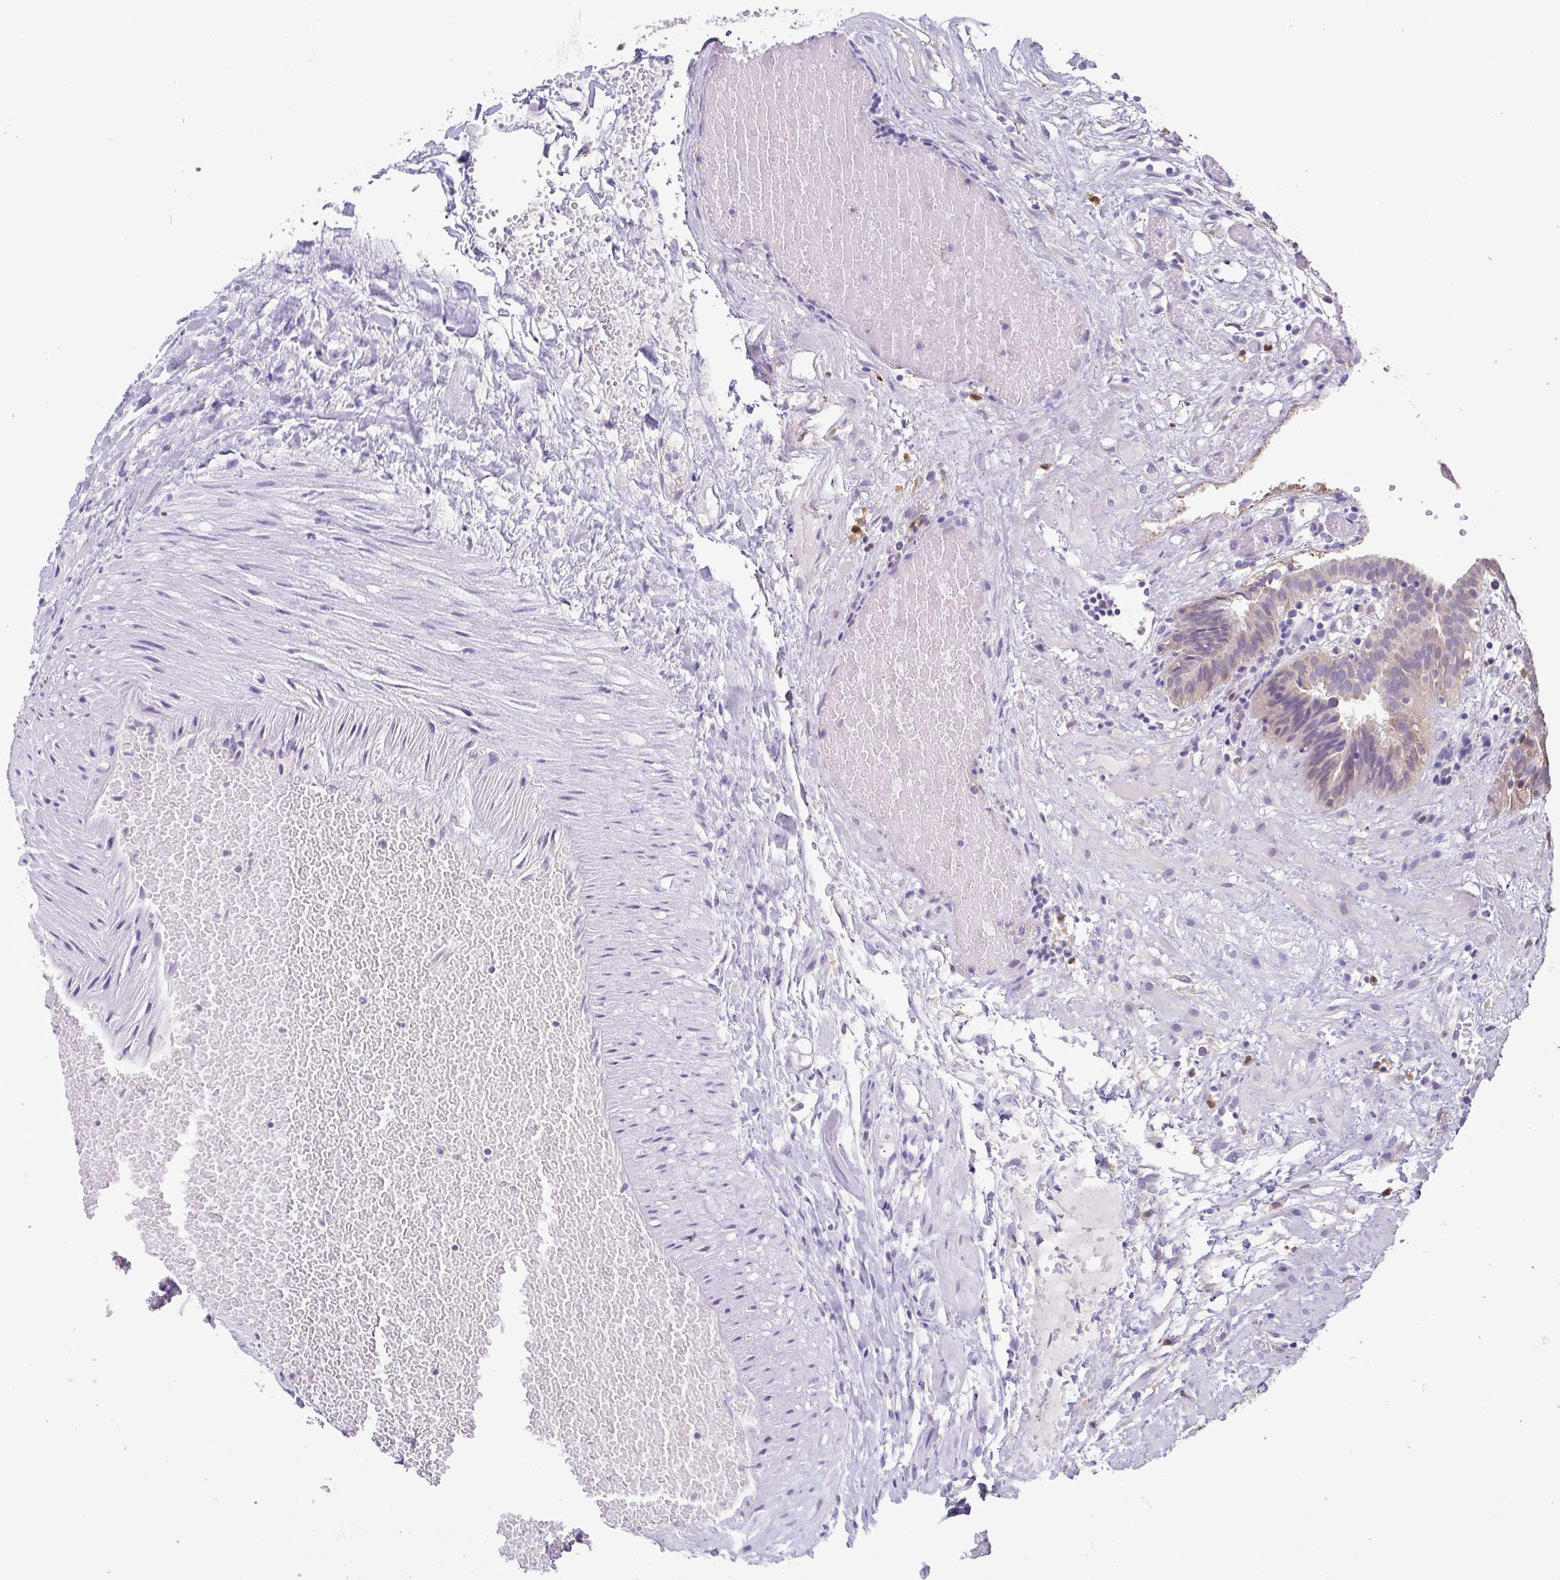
{"staining": {"intensity": "weak", "quantity": "25%-75%", "location": "cytoplasmic/membranous,nuclear"}, "tissue": "fallopian tube", "cell_type": "Glandular cells", "image_type": "normal", "snomed": [{"axis": "morphology", "description": "Normal tissue, NOS"}, {"axis": "topography", "description": "Fallopian tube"}], "caption": "Protein staining by immunohistochemistry demonstrates weak cytoplasmic/membranous,nuclear positivity in about 25%-75% of glandular cells in normal fallopian tube.", "gene": "IDH1", "patient": {"sex": "female", "age": 37}}